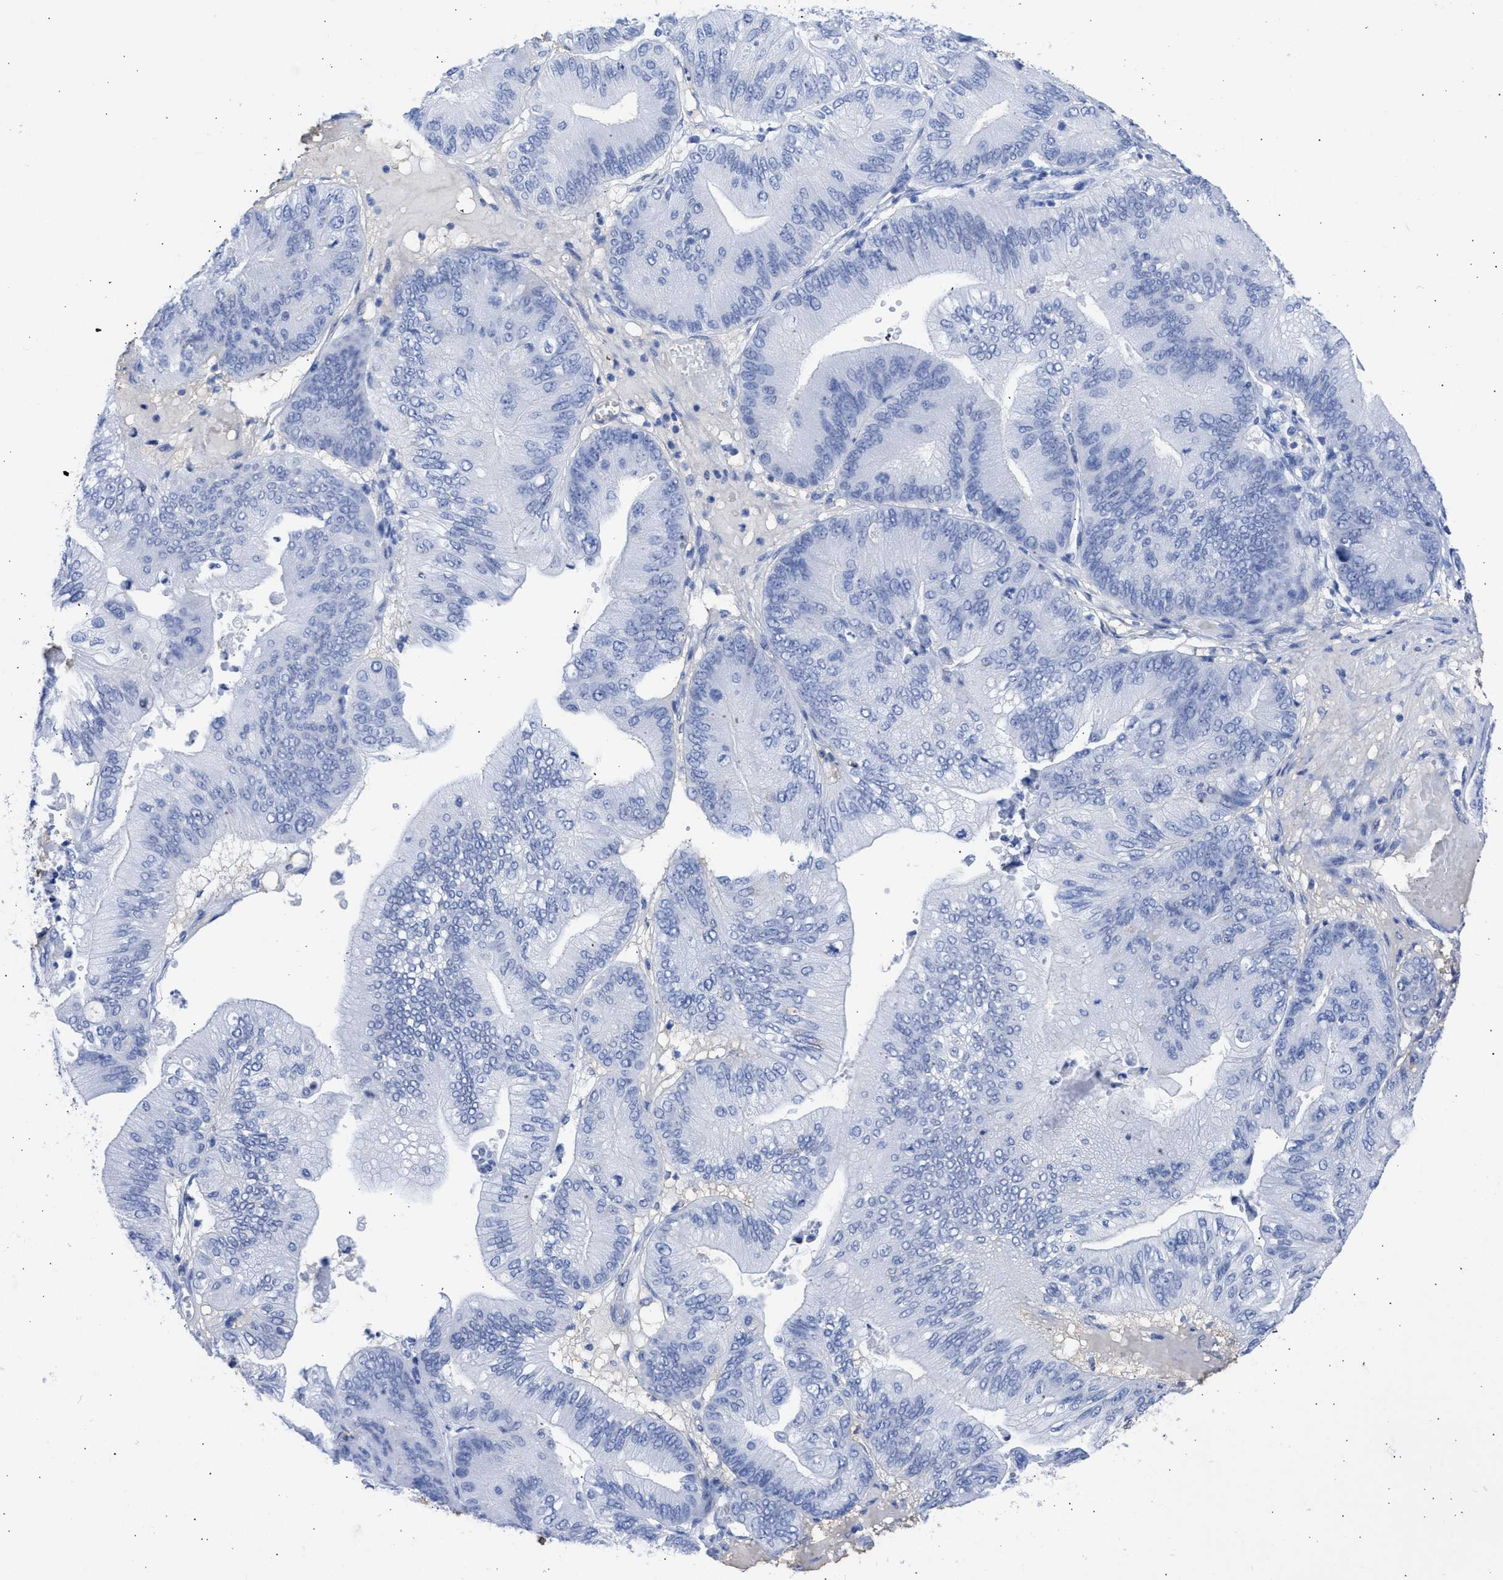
{"staining": {"intensity": "negative", "quantity": "none", "location": "none"}, "tissue": "ovarian cancer", "cell_type": "Tumor cells", "image_type": "cancer", "snomed": [{"axis": "morphology", "description": "Cystadenocarcinoma, mucinous, NOS"}, {"axis": "topography", "description": "Ovary"}], "caption": "IHC photomicrograph of neoplastic tissue: mucinous cystadenocarcinoma (ovarian) stained with DAB exhibits no significant protein expression in tumor cells.", "gene": "RSPH1", "patient": {"sex": "female", "age": 61}}